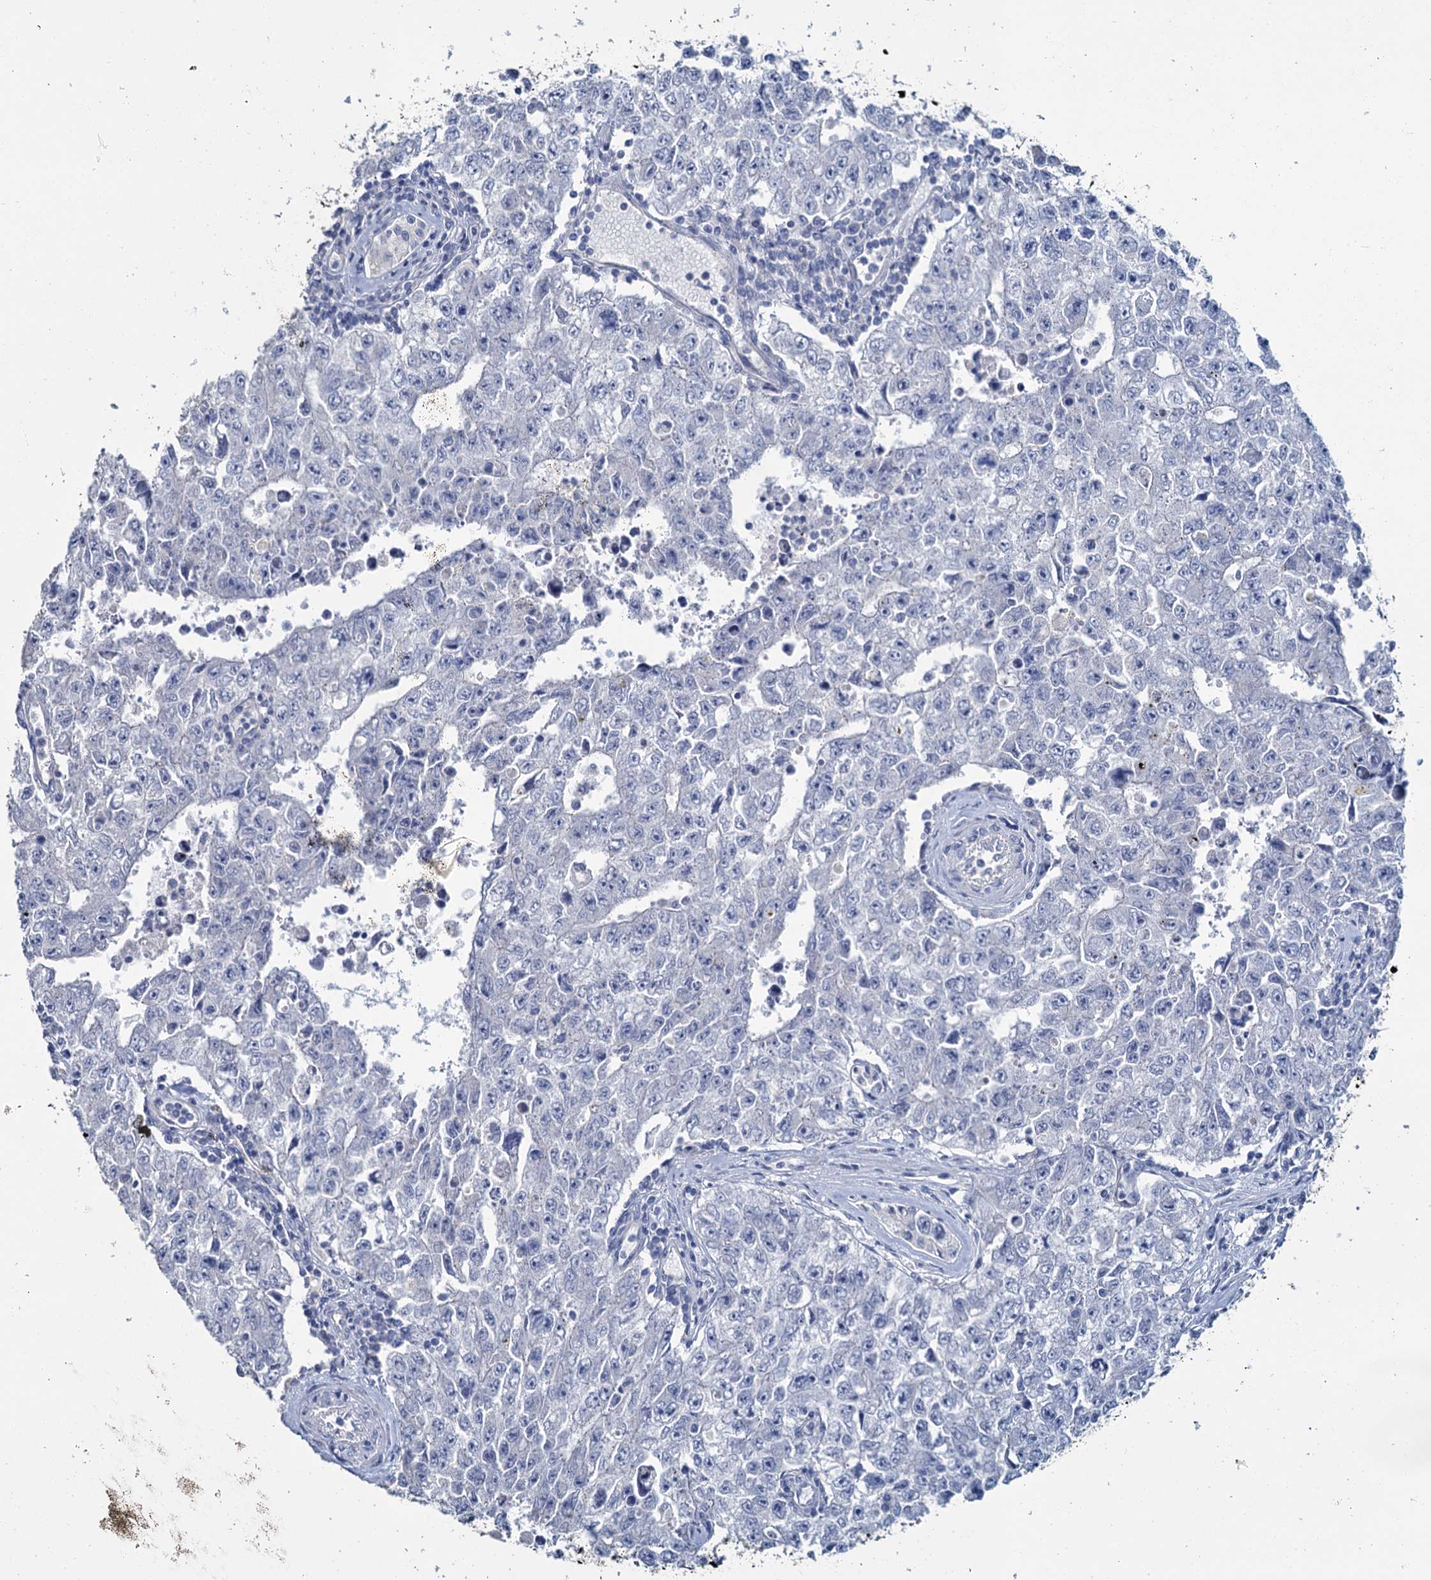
{"staining": {"intensity": "negative", "quantity": "none", "location": "none"}, "tissue": "testis cancer", "cell_type": "Tumor cells", "image_type": "cancer", "snomed": [{"axis": "morphology", "description": "Carcinoma, Embryonal, NOS"}, {"axis": "topography", "description": "Testis"}], "caption": "IHC of testis embryonal carcinoma reveals no staining in tumor cells.", "gene": "SNCB", "patient": {"sex": "male", "age": 17}}